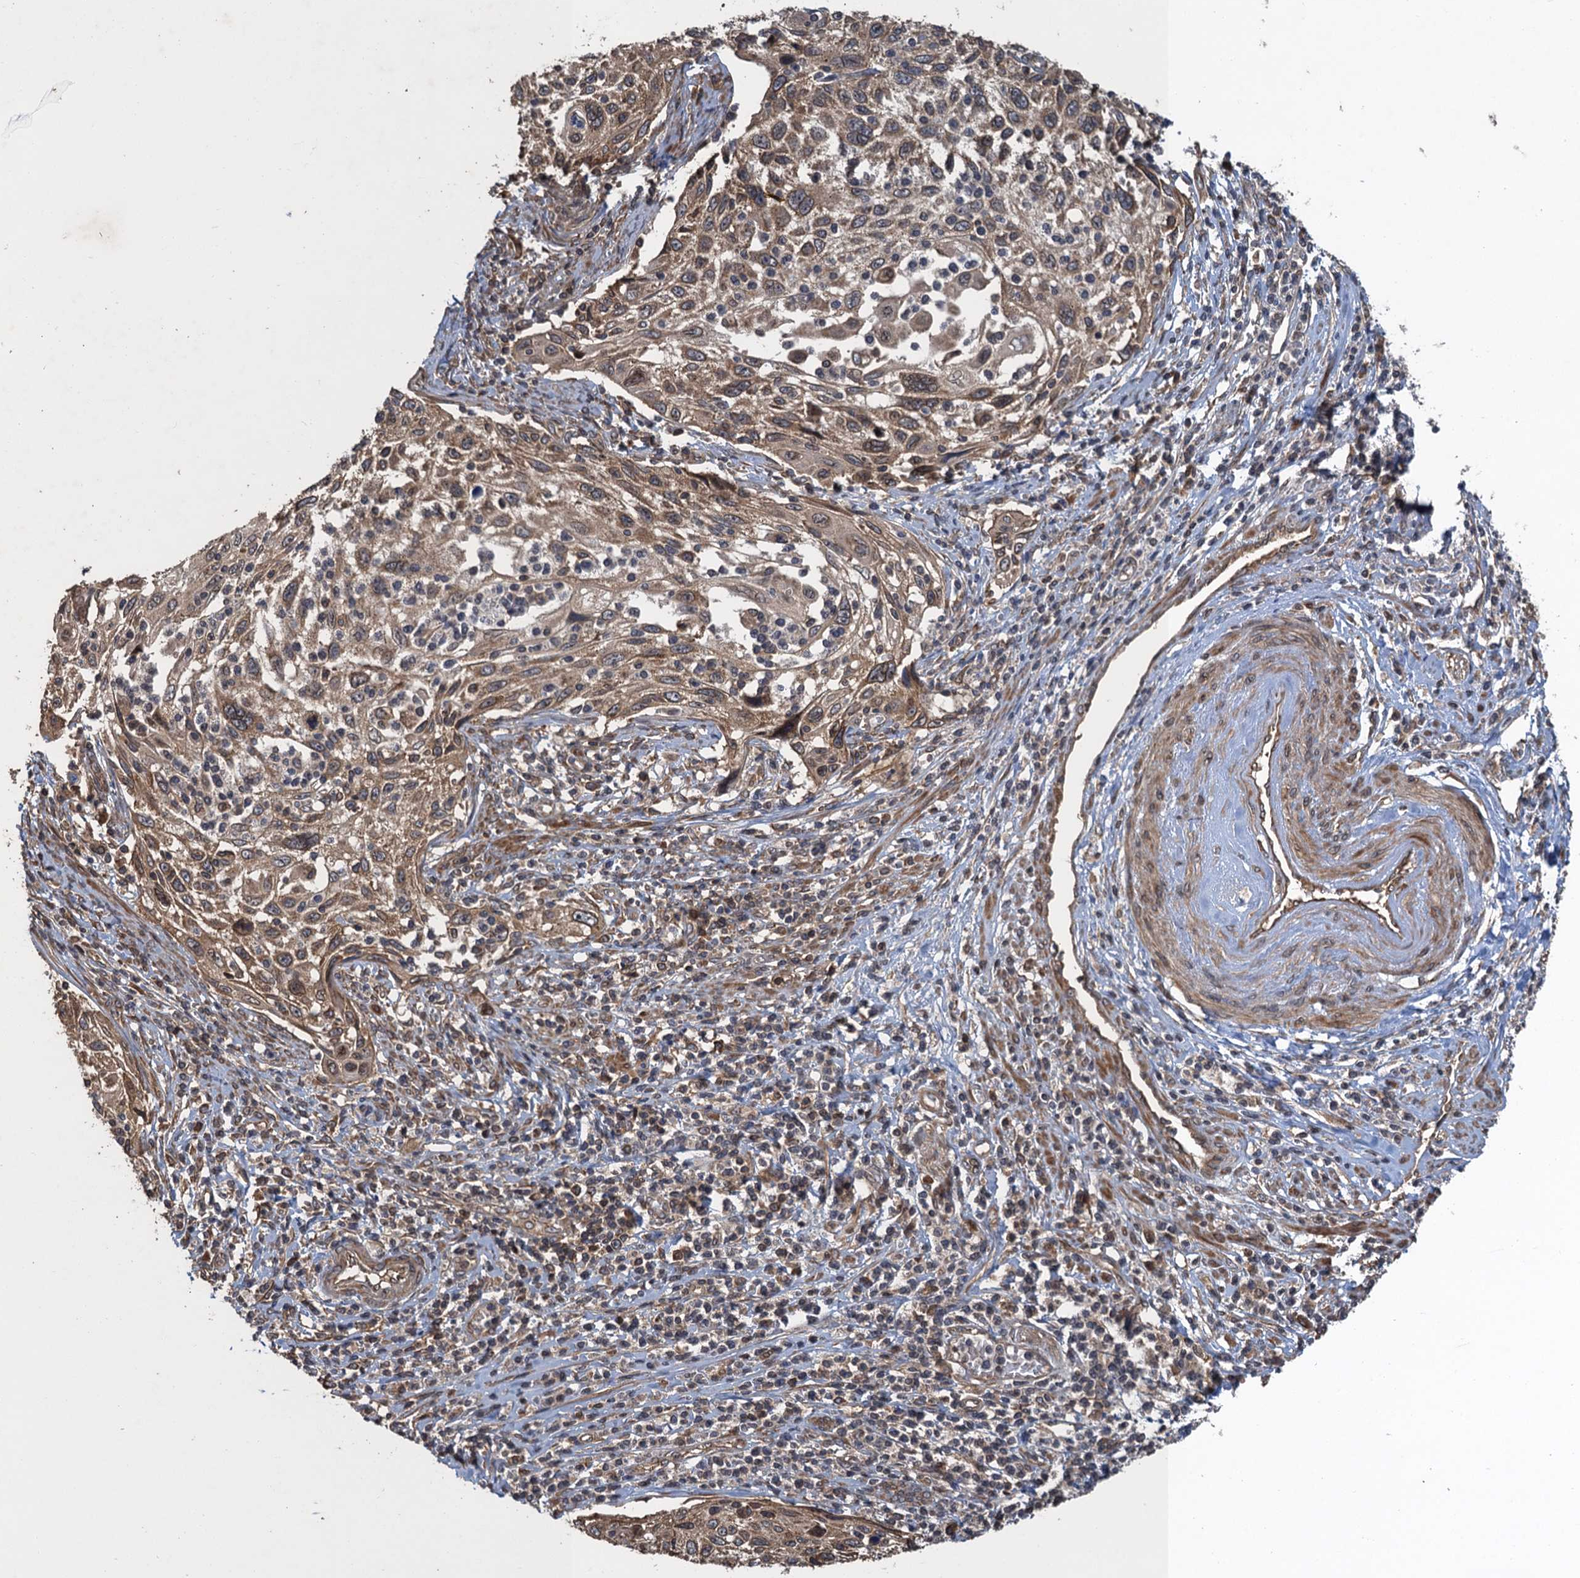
{"staining": {"intensity": "moderate", "quantity": ">75%", "location": "cytoplasmic/membranous"}, "tissue": "cervical cancer", "cell_type": "Tumor cells", "image_type": "cancer", "snomed": [{"axis": "morphology", "description": "Squamous cell carcinoma, NOS"}, {"axis": "topography", "description": "Cervix"}], "caption": "A micrograph showing moderate cytoplasmic/membranous staining in about >75% of tumor cells in cervical squamous cell carcinoma, as visualized by brown immunohistochemical staining.", "gene": "GLE1", "patient": {"sex": "female", "age": 70}}